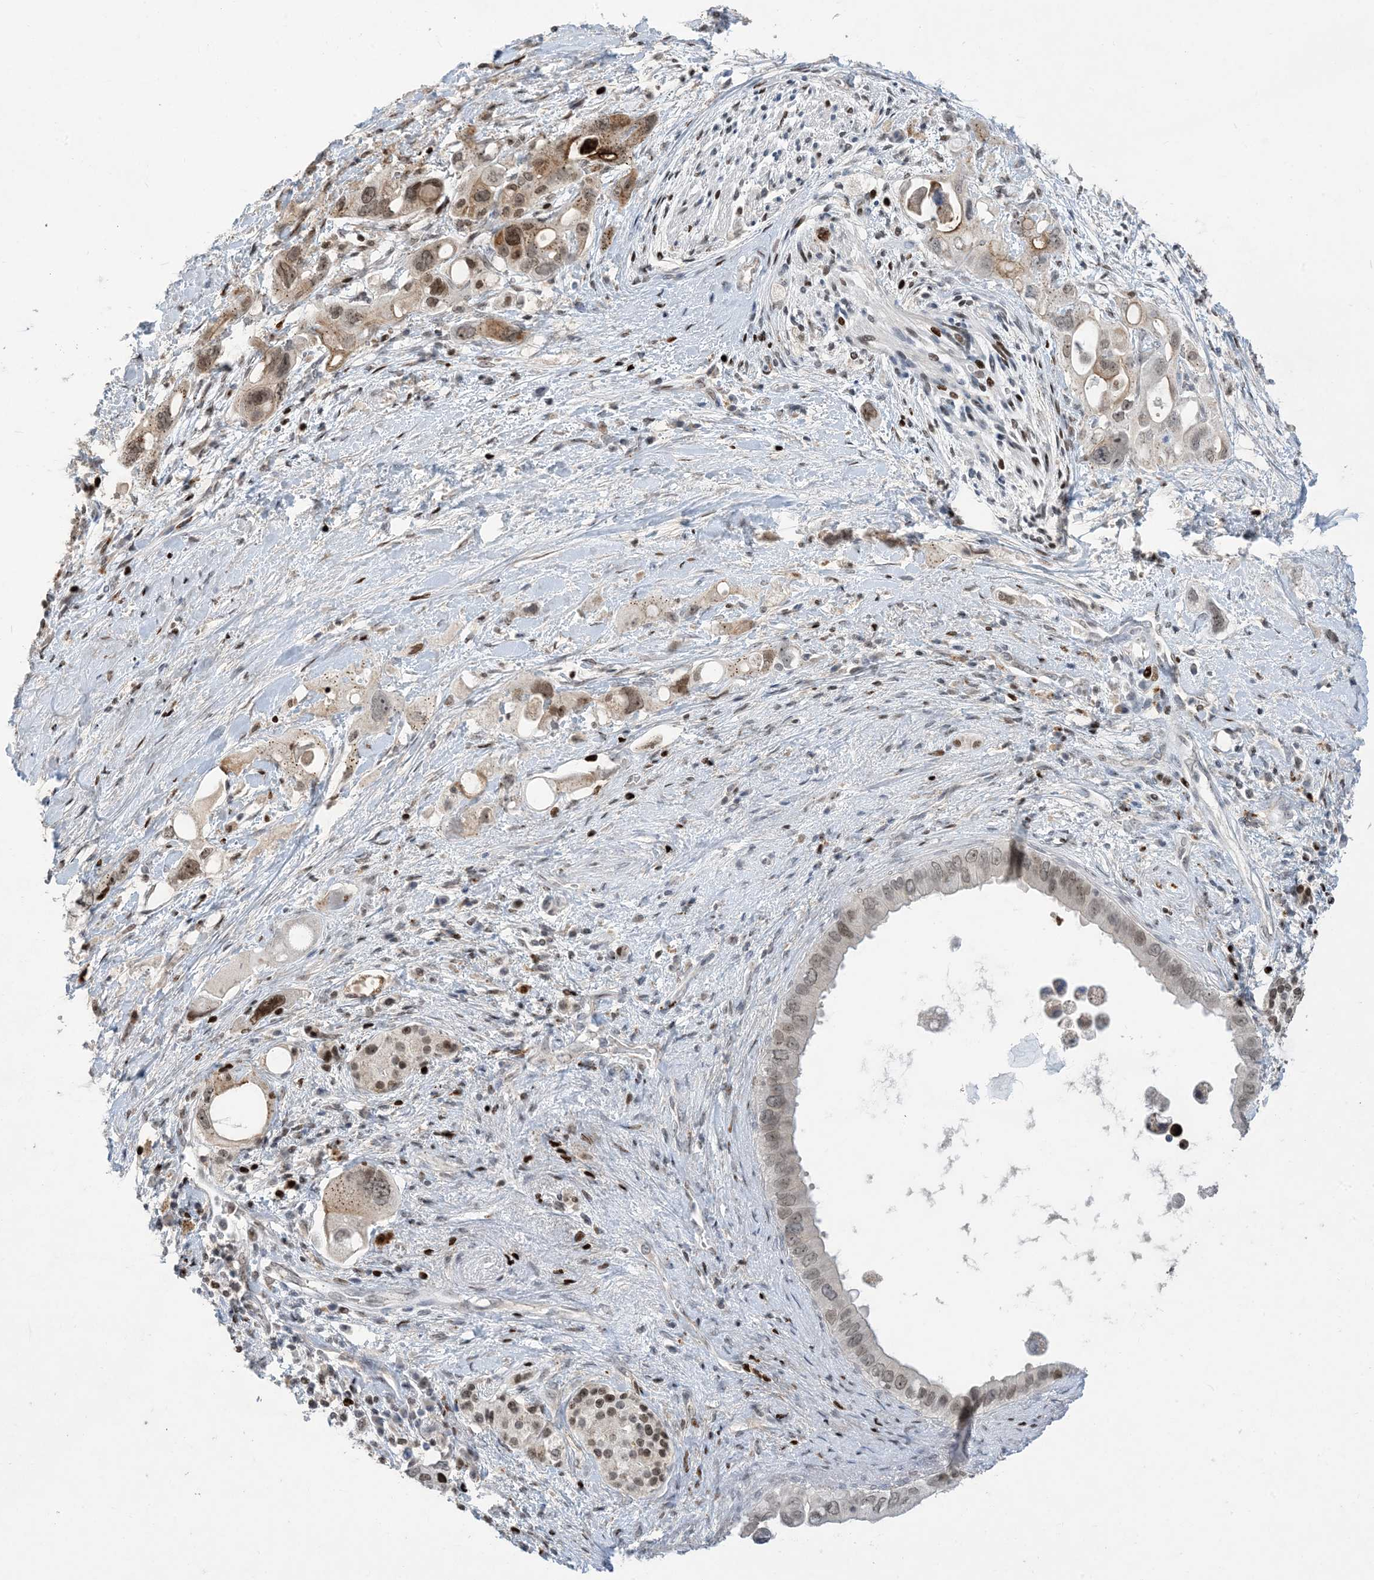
{"staining": {"intensity": "moderate", "quantity": ">75%", "location": "cytoplasmic/membranous,nuclear"}, "tissue": "pancreatic cancer", "cell_type": "Tumor cells", "image_type": "cancer", "snomed": [{"axis": "morphology", "description": "Adenocarcinoma, NOS"}, {"axis": "topography", "description": "Pancreas"}], "caption": "Immunohistochemical staining of human pancreatic adenocarcinoma displays moderate cytoplasmic/membranous and nuclear protein expression in approximately >75% of tumor cells.", "gene": "SLC25A53", "patient": {"sex": "female", "age": 56}}